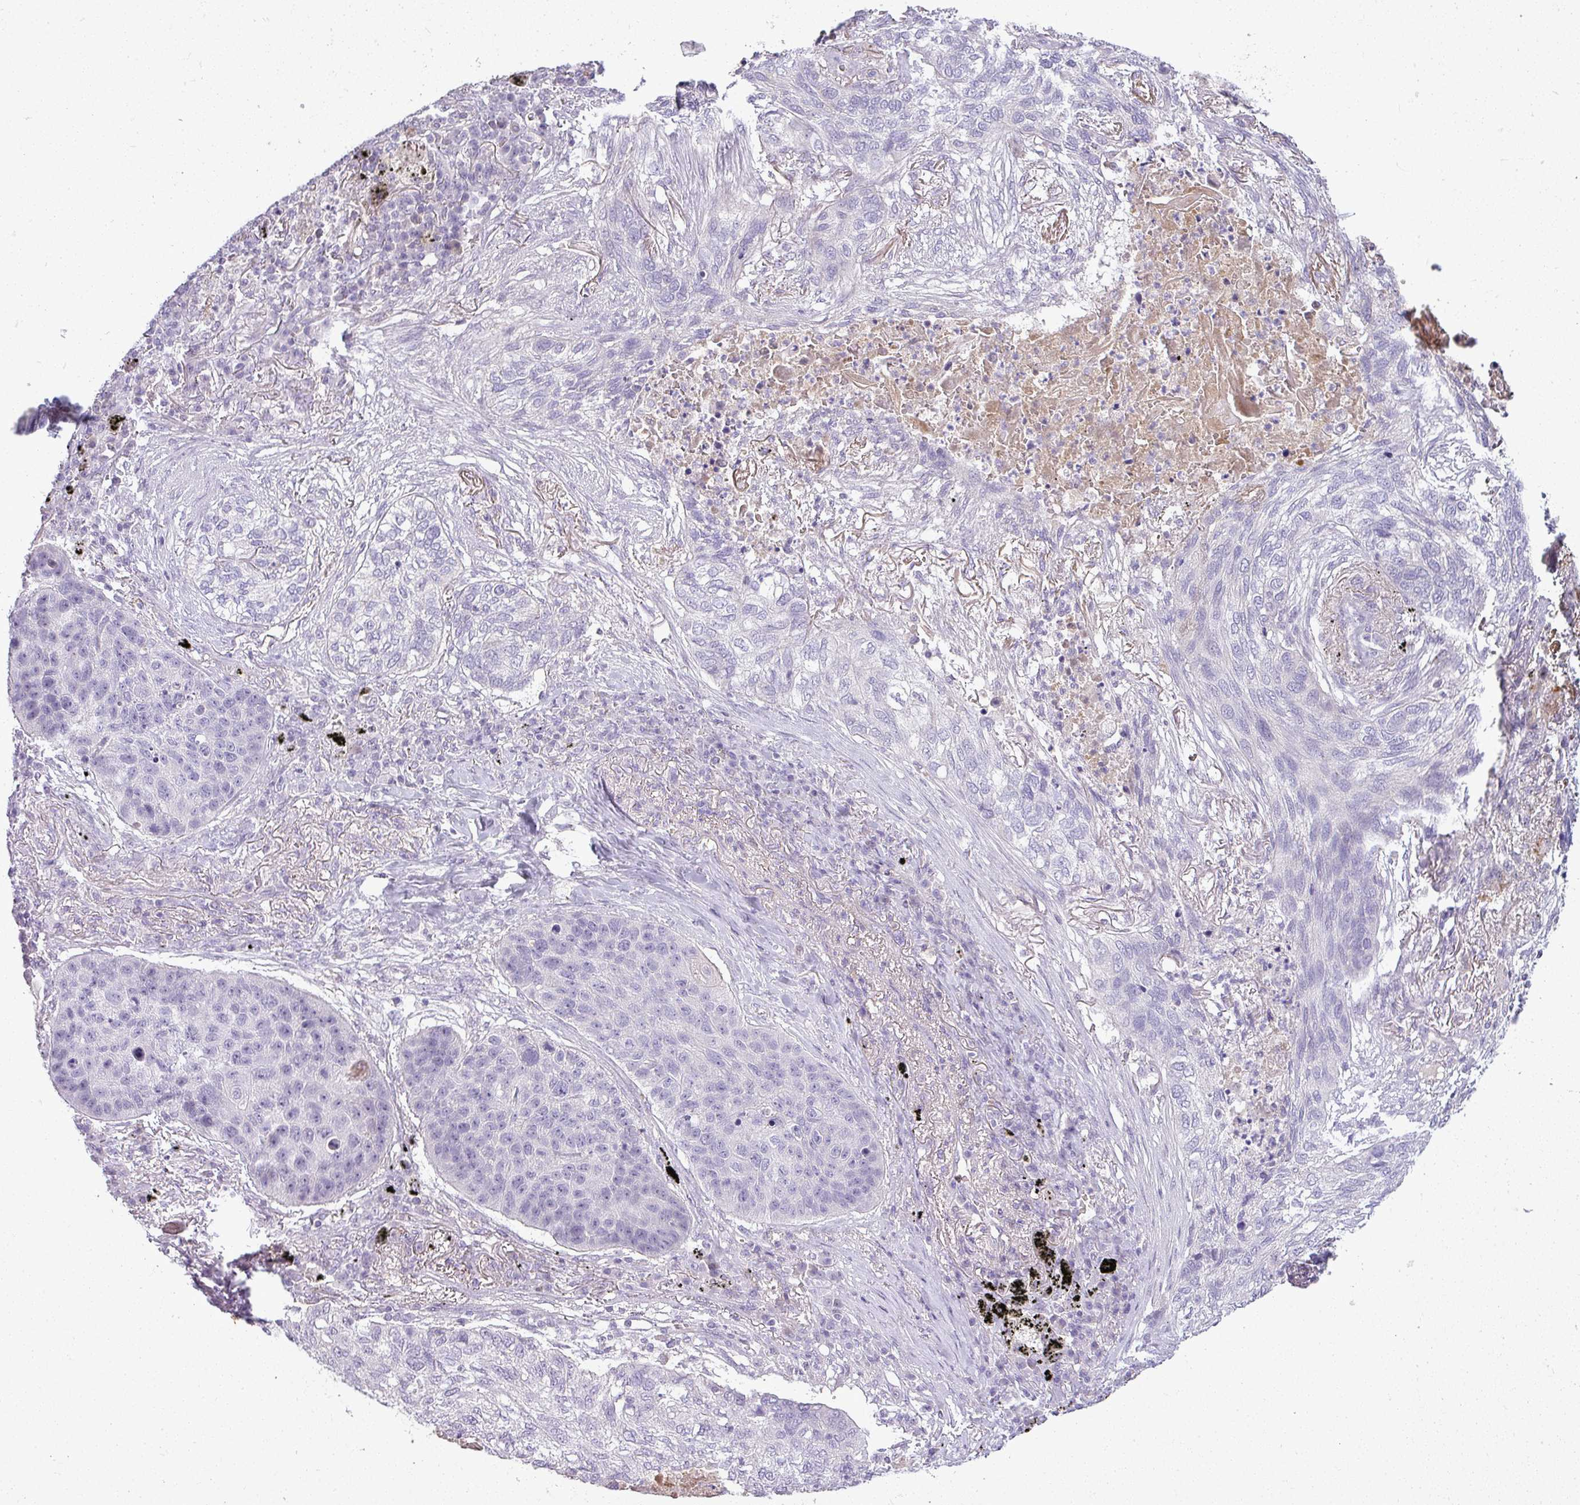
{"staining": {"intensity": "negative", "quantity": "none", "location": "none"}, "tissue": "lung cancer", "cell_type": "Tumor cells", "image_type": "cancer", "snomed": [{"axis": "morphology", "description": "Squamous cell carcinoma, NOS"}, {"axis": "topography", "description": "Lung"}], "caption": "Histopathology image shows no protein expression in tumor cells of lung squamous cell carcinoma tissue.", "gene": "APOM", "patient": {"sex": "female", "age": 63}}